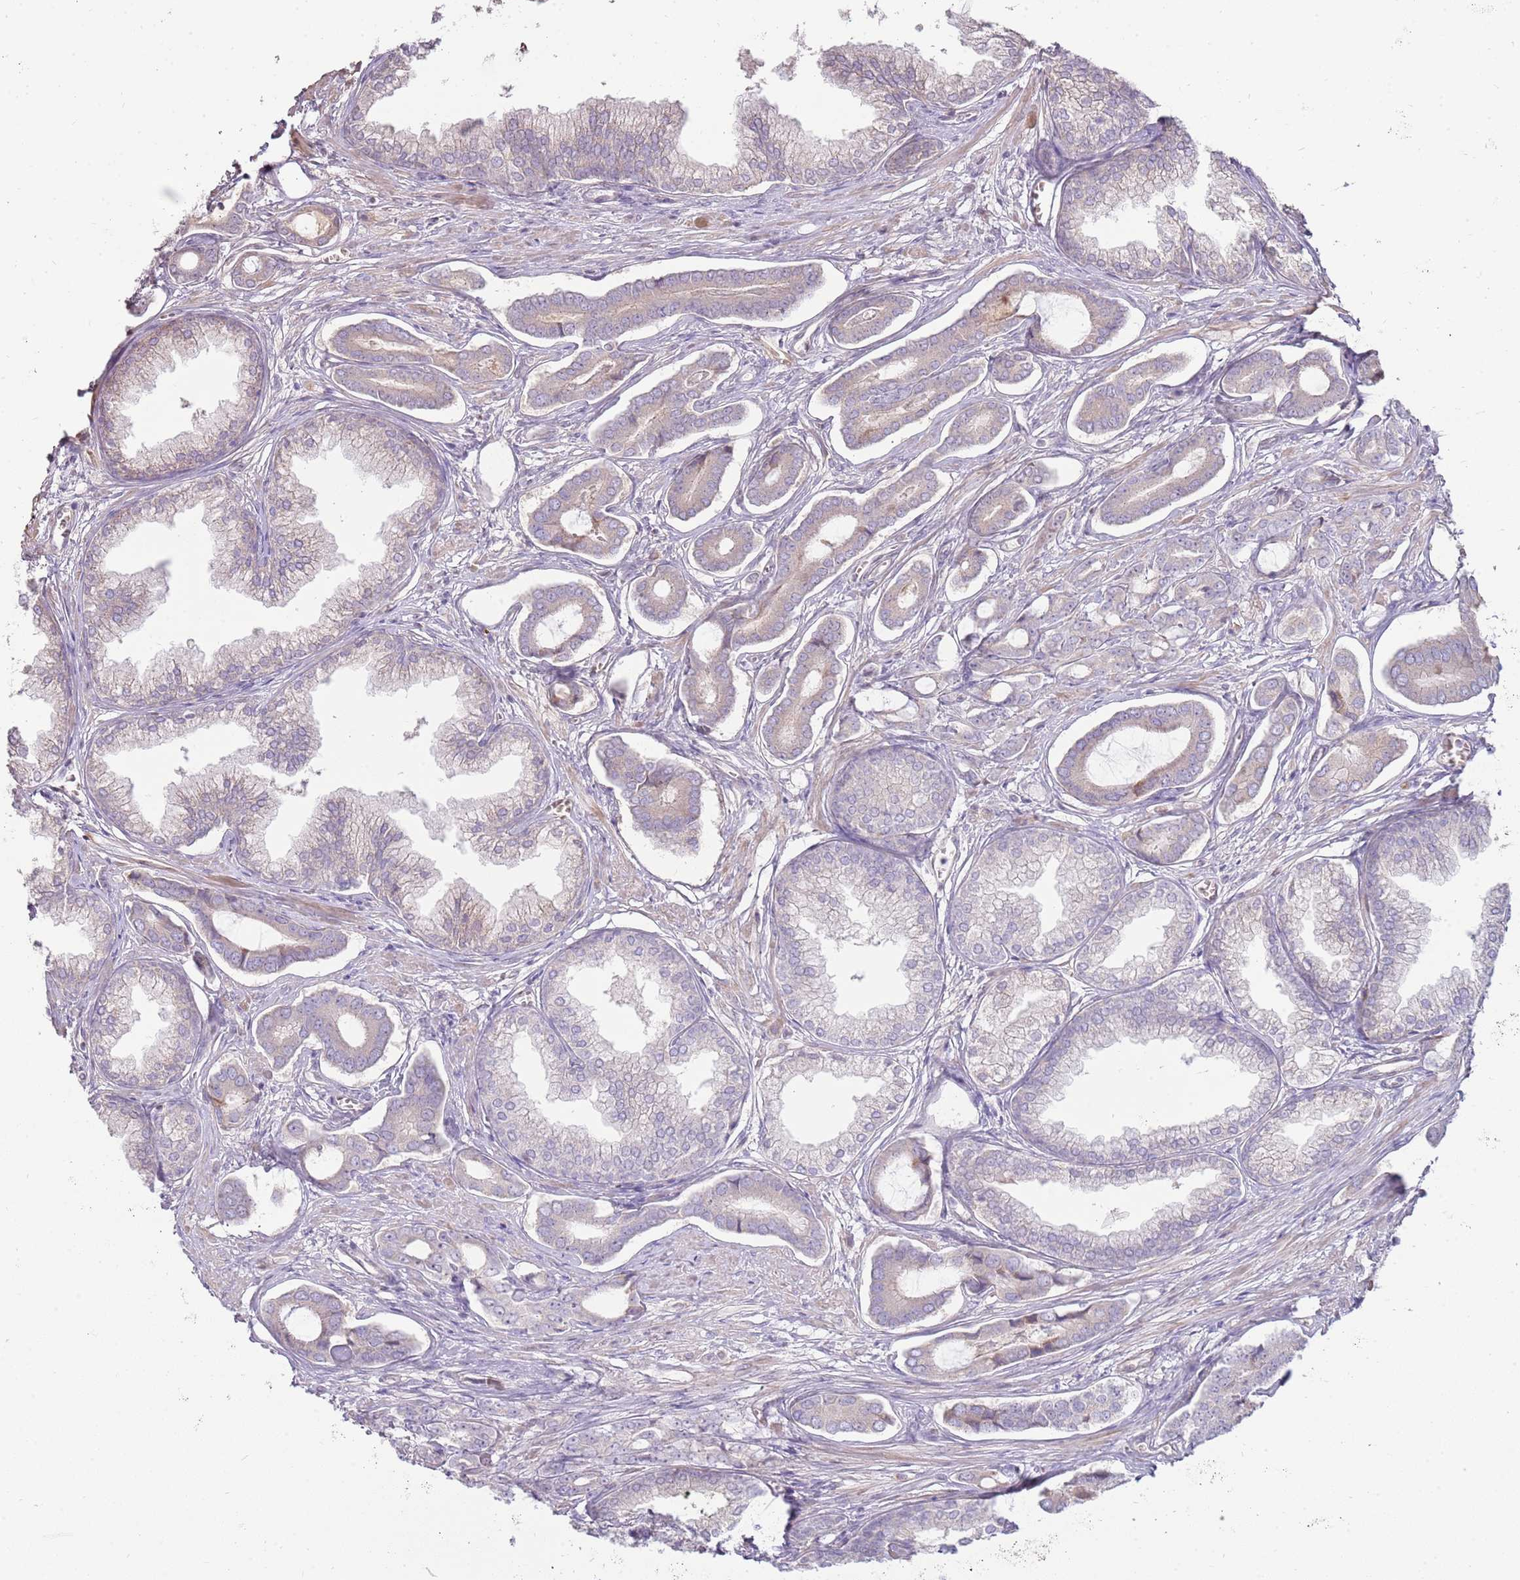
{"staining": {"intensity": "negative", "quantity": "none", "location": "none"}, "tissue": "prostate cancer", "cell_type": "Tumor cells", "image_type": "cancer", "snomed": [{"axis": "morphology", "description": "Adenocarcinoma, NOS"}, {"axis": "topography", "description": "Prostate and seminal vesicle, NOS"}], "caption": "An IHC image of prostate cancer is shown. There is no staining in tumor cells of prostate cancer. (DAB IHC, high magnification).", "gene": "MCUB", "patient": {"sex": "male", "age": 76}}